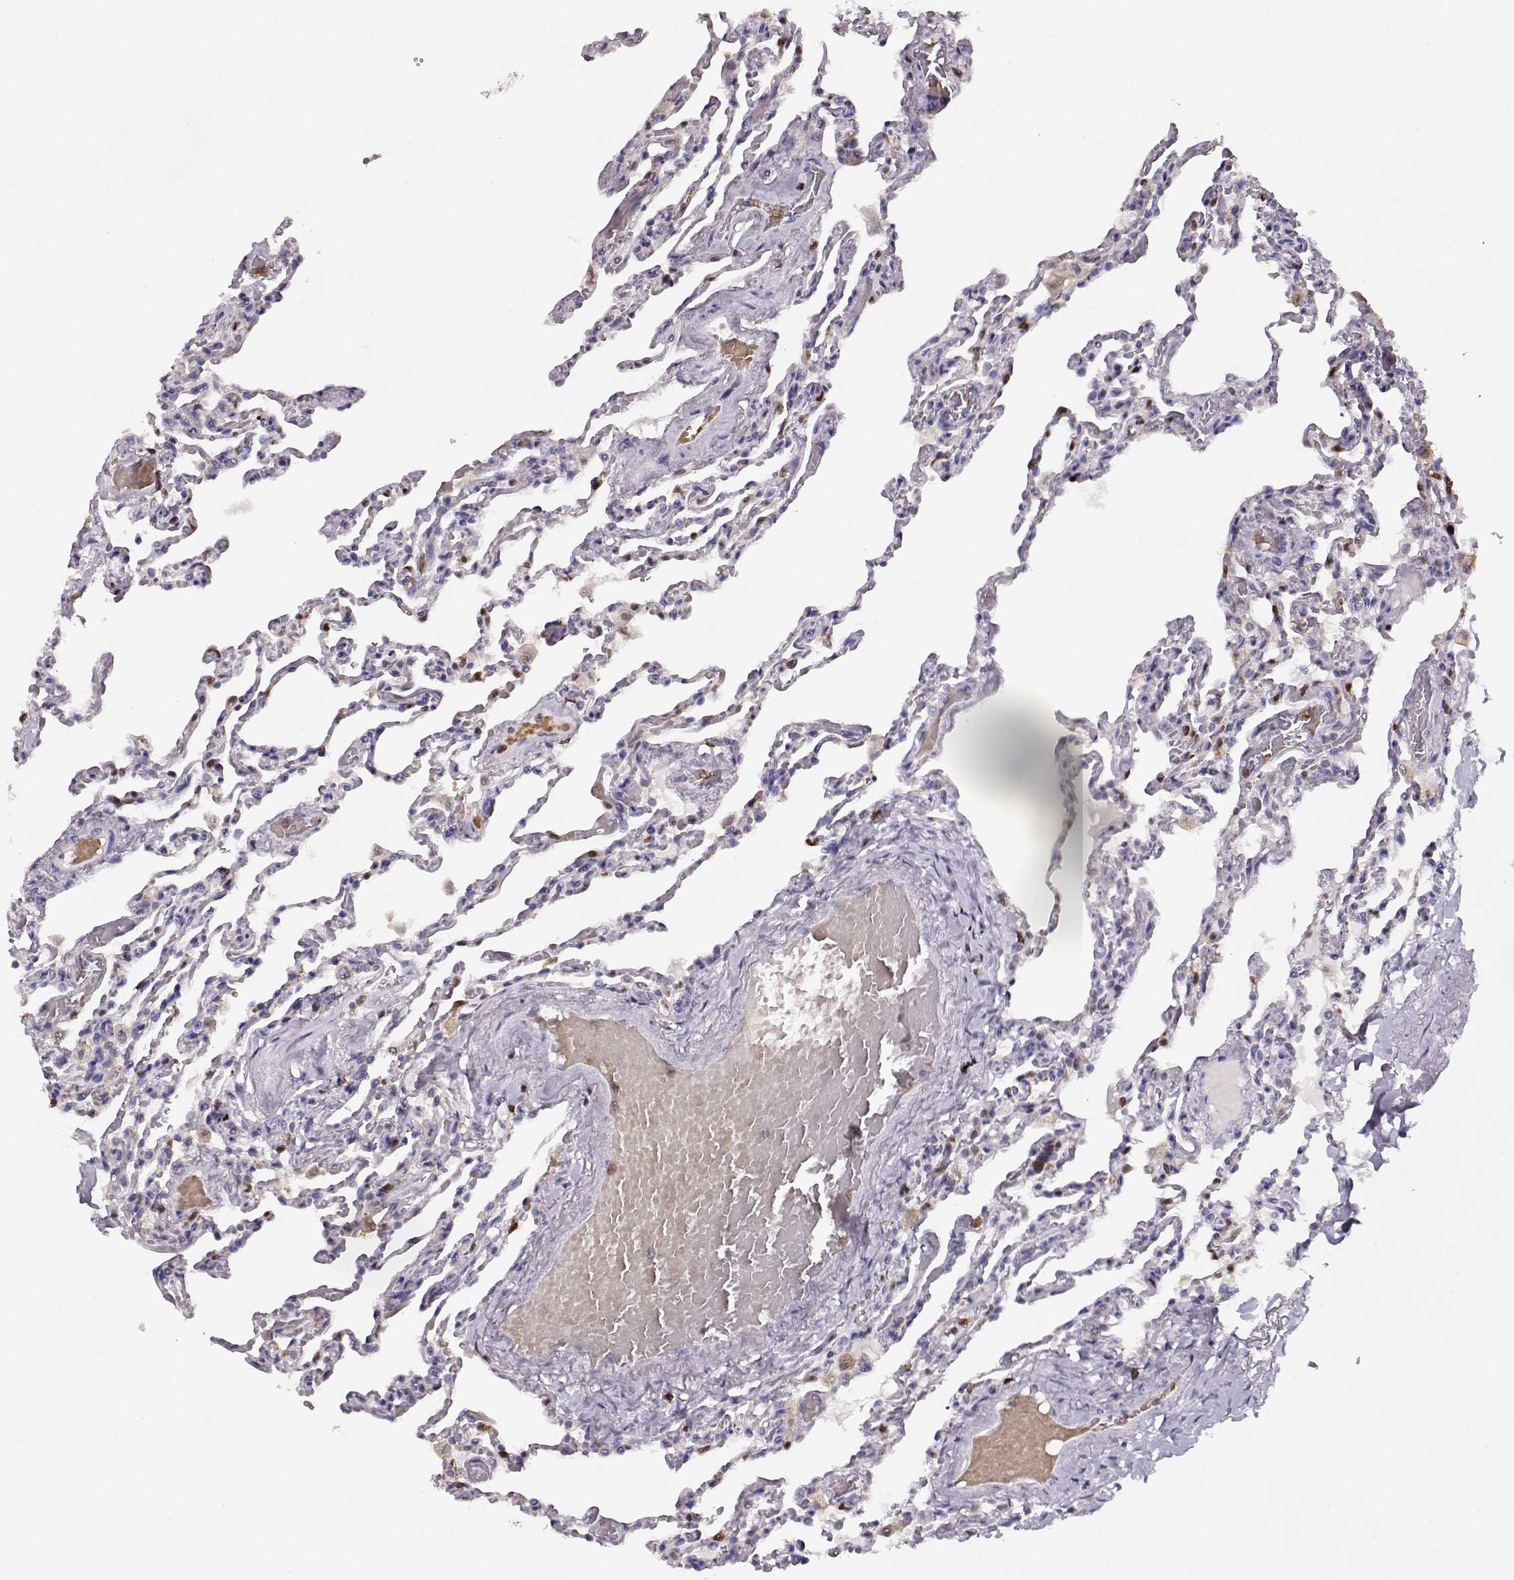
{"staining": {"intensity": "negative", "quantity": "none", "location": "none"}, "tissue": "lung", "cell_type": "Alveolar cells", "image_type": "normal", "snomed": [{"axis": "morphology", "description": "Normal tissue, NOS"}, {"axis": "topography", "description": "Lung"}], "caption": "IHC micrograph of normal lung: human lung stained with DAB demonstrates no significant protein positivity in alveolar cells.", "gene": "PNP", "patient": {"sex": "female", "age": 43}}